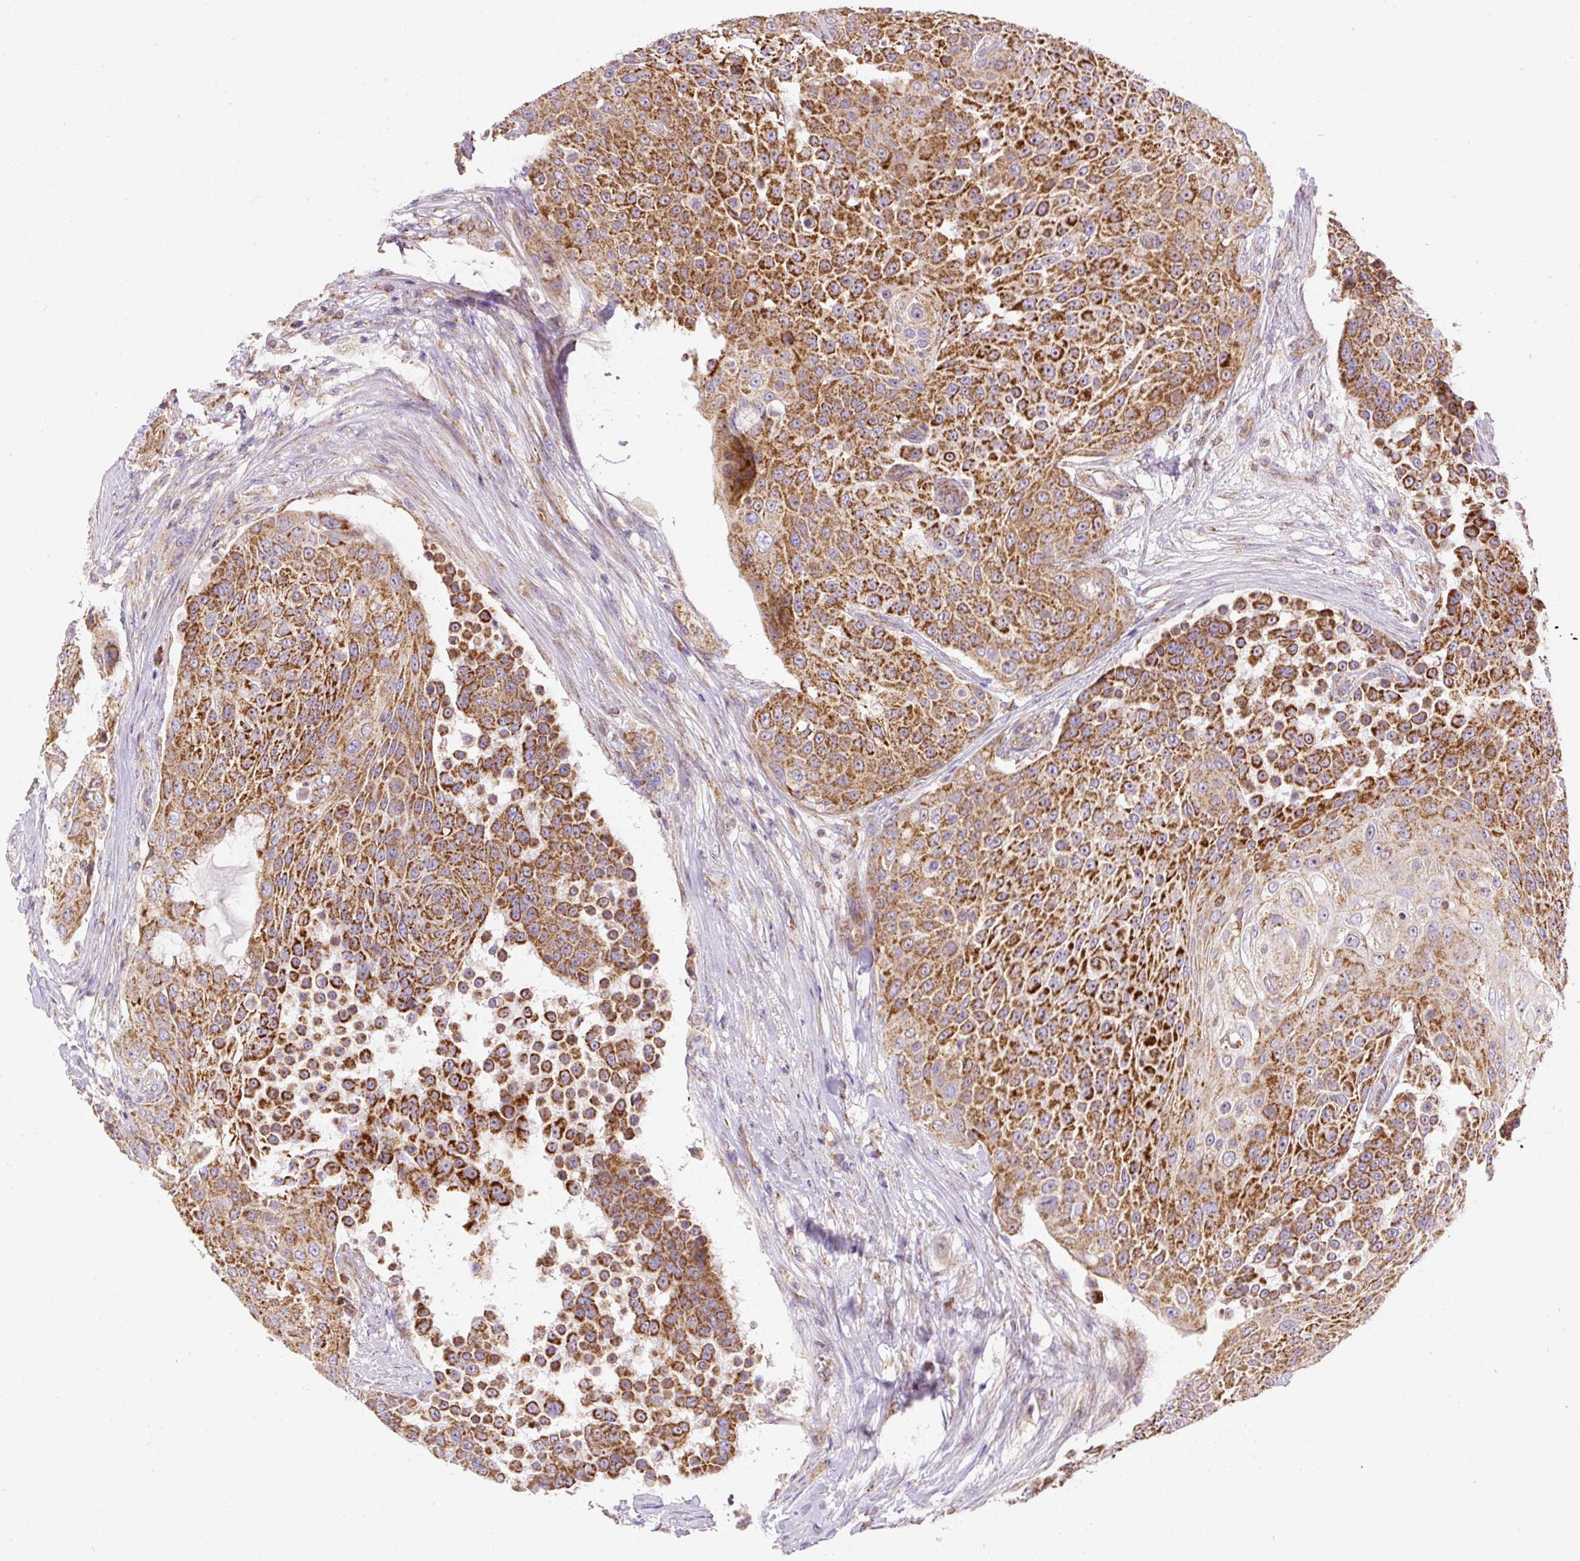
{"staining": {"intensity": "strong", "quantity": ">75%", "location": "cytoplasmic/membranous"}, "tissue": "urothelial cancer", "cell_type": "Tumor cells", "image_type": "cancer", "snomed": [{"axis": "morphology", "description": "Urothelial carcinoma, High grade"}, {"axis": "topography", "description": "Urinary bladder"}], "caption": "Protein staining by immunohistochemistry demonstrates strong cytoplasmic/membranous staining in approximately >75% of tumor cells in high-grade urothelial carcinoma. The protein of interest is stained brown, and the nuclei are stained in blue (DAB (3,3'-diaminobenzidine) IHC with brightfield microscopy, high magnification).", "gene": "NDUFAF2", "patient": {"sex": "female", "age": 63}}